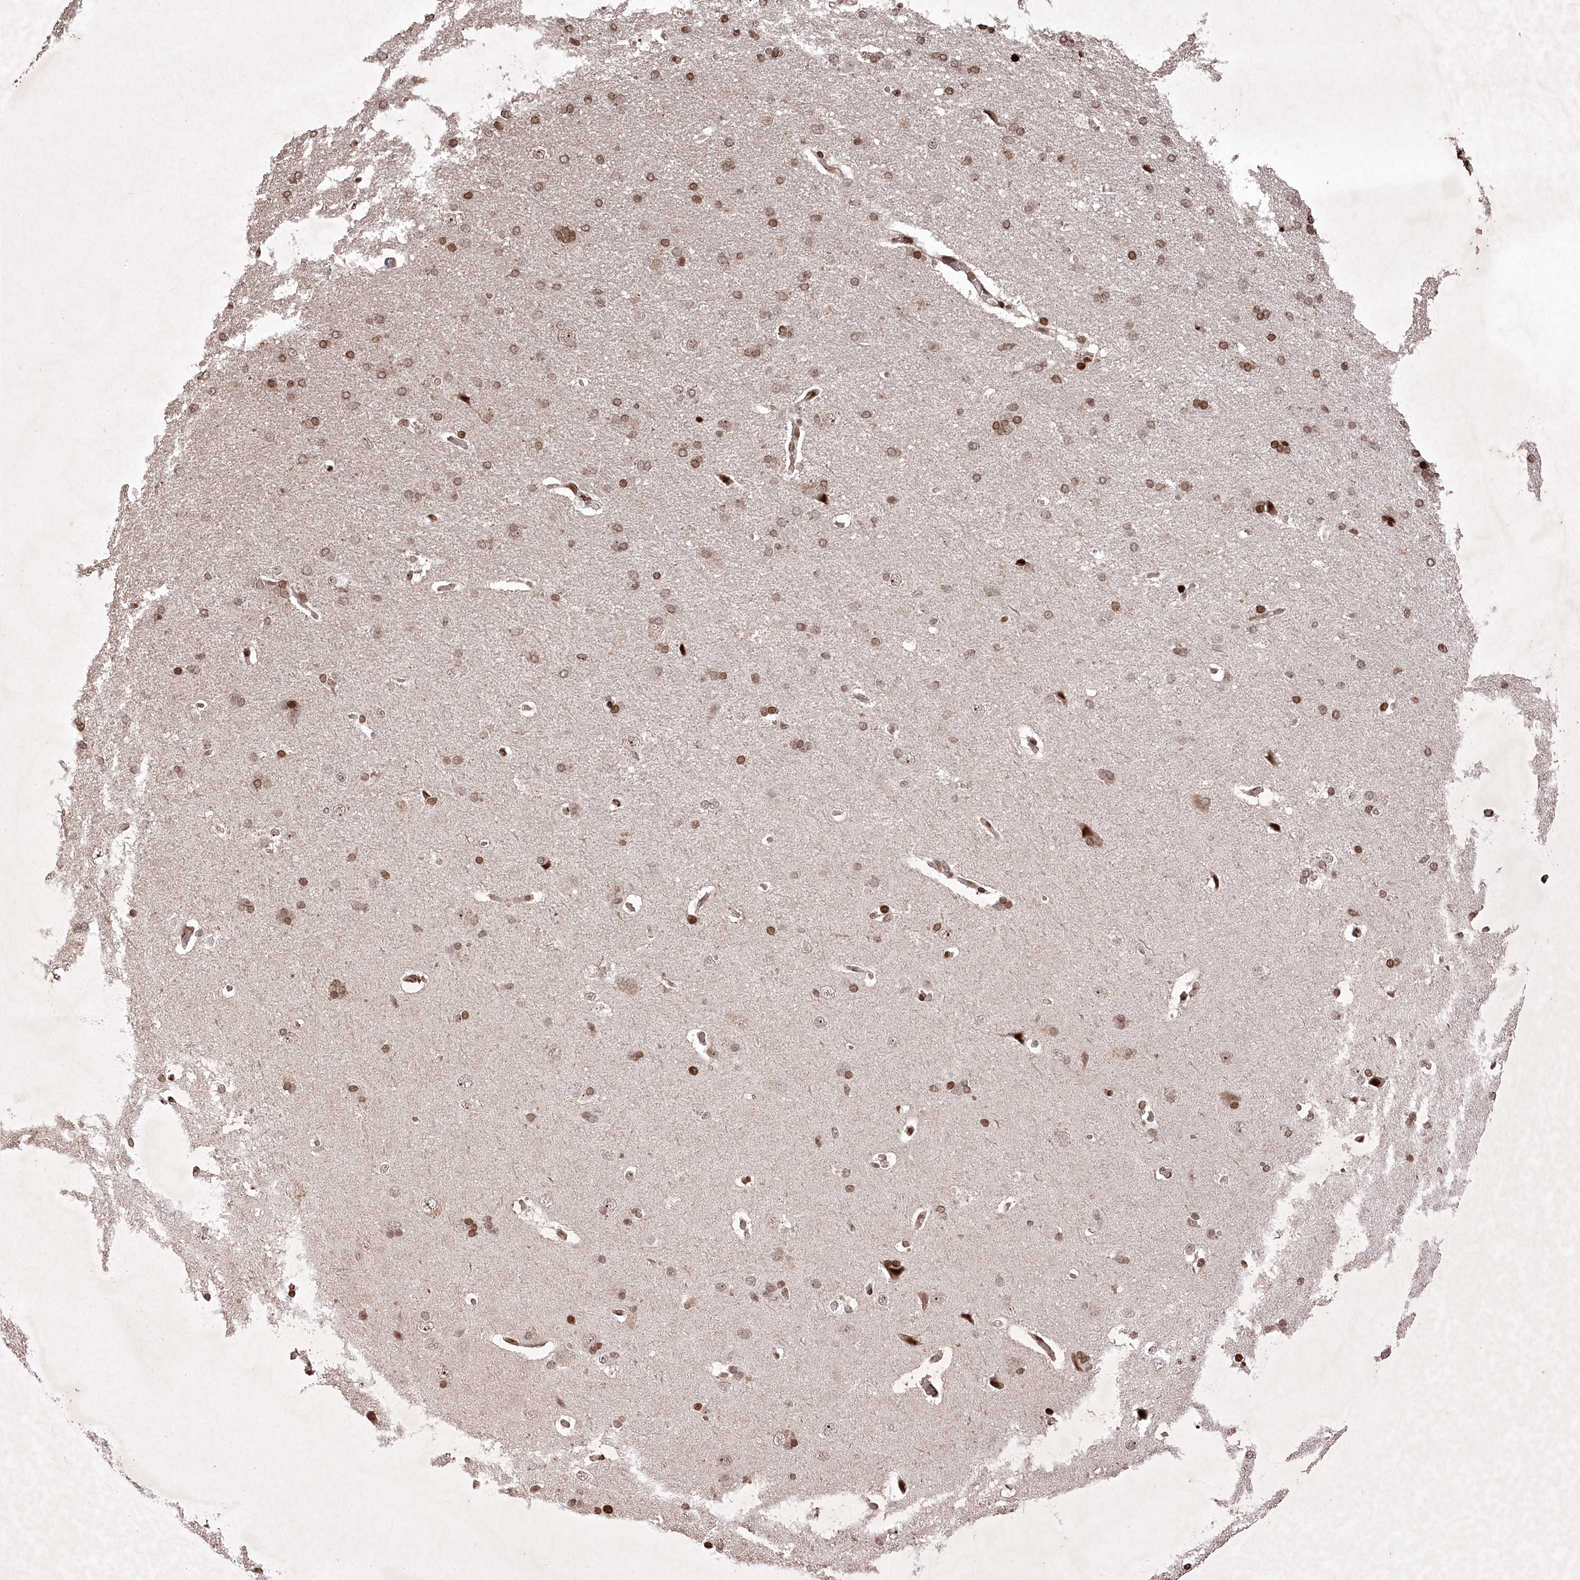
{"staining": {"intensity": "moderate", "quantity": ">75%", "location": "nuclear"}, "tissue": "cerebral cortex", "cell_type": "Endothelial cells", "image_type": "normal", "snomed": [{"axis": "morphology", "description": "Normal tissue, NOS"}, {"axis": "topography", "description": "Cerebral cortex"}], "caption": "Immunohistochemical staining of unremarkable cerebral cortex exhibits medium levels of moderate nuclear expression in about >75% of endothelial cells. (DAB IHC, brown staining for protein, blue staining for nuclei).", "gene": "CCSER2", "patient": {"sex": "male", "age": 62}}